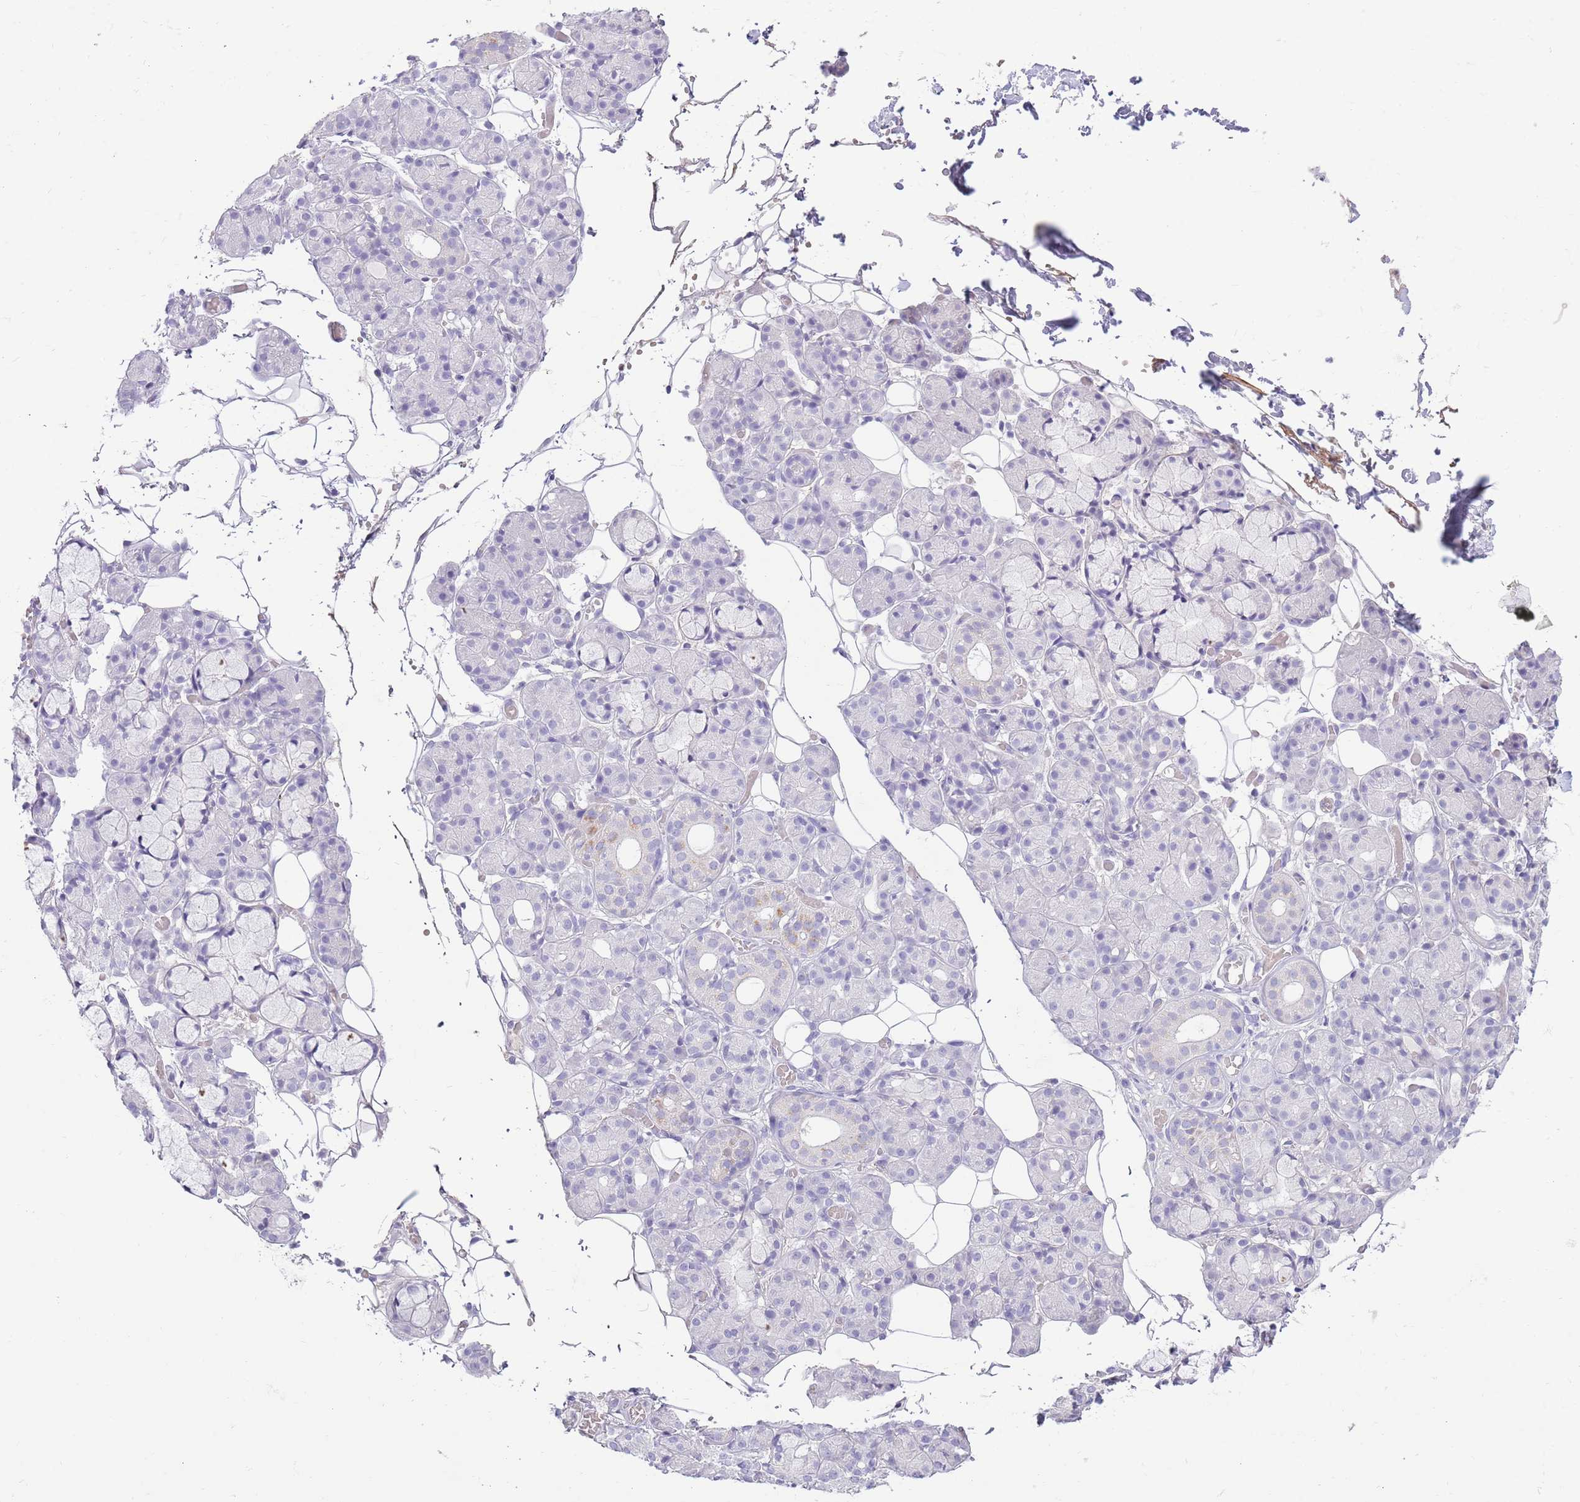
{"staining": {"intensity": "negative", "quantity": "none", "location": "none"}, "tissue": "salivary gland", "cell_type": "Glandular cells", "image_type": "normal", "snomed": [{"axis": "morphology", "description": "Normal tissue, NOS"}, {"axis": "topography", "description": "Salivary gland"}], "caption": "DAB immunohistochemical staining of normal human salivary gland exhibits no significant staining in glandular cells.", "gene": "TOX2", "patient": {"sex": "male", "age": 63}}